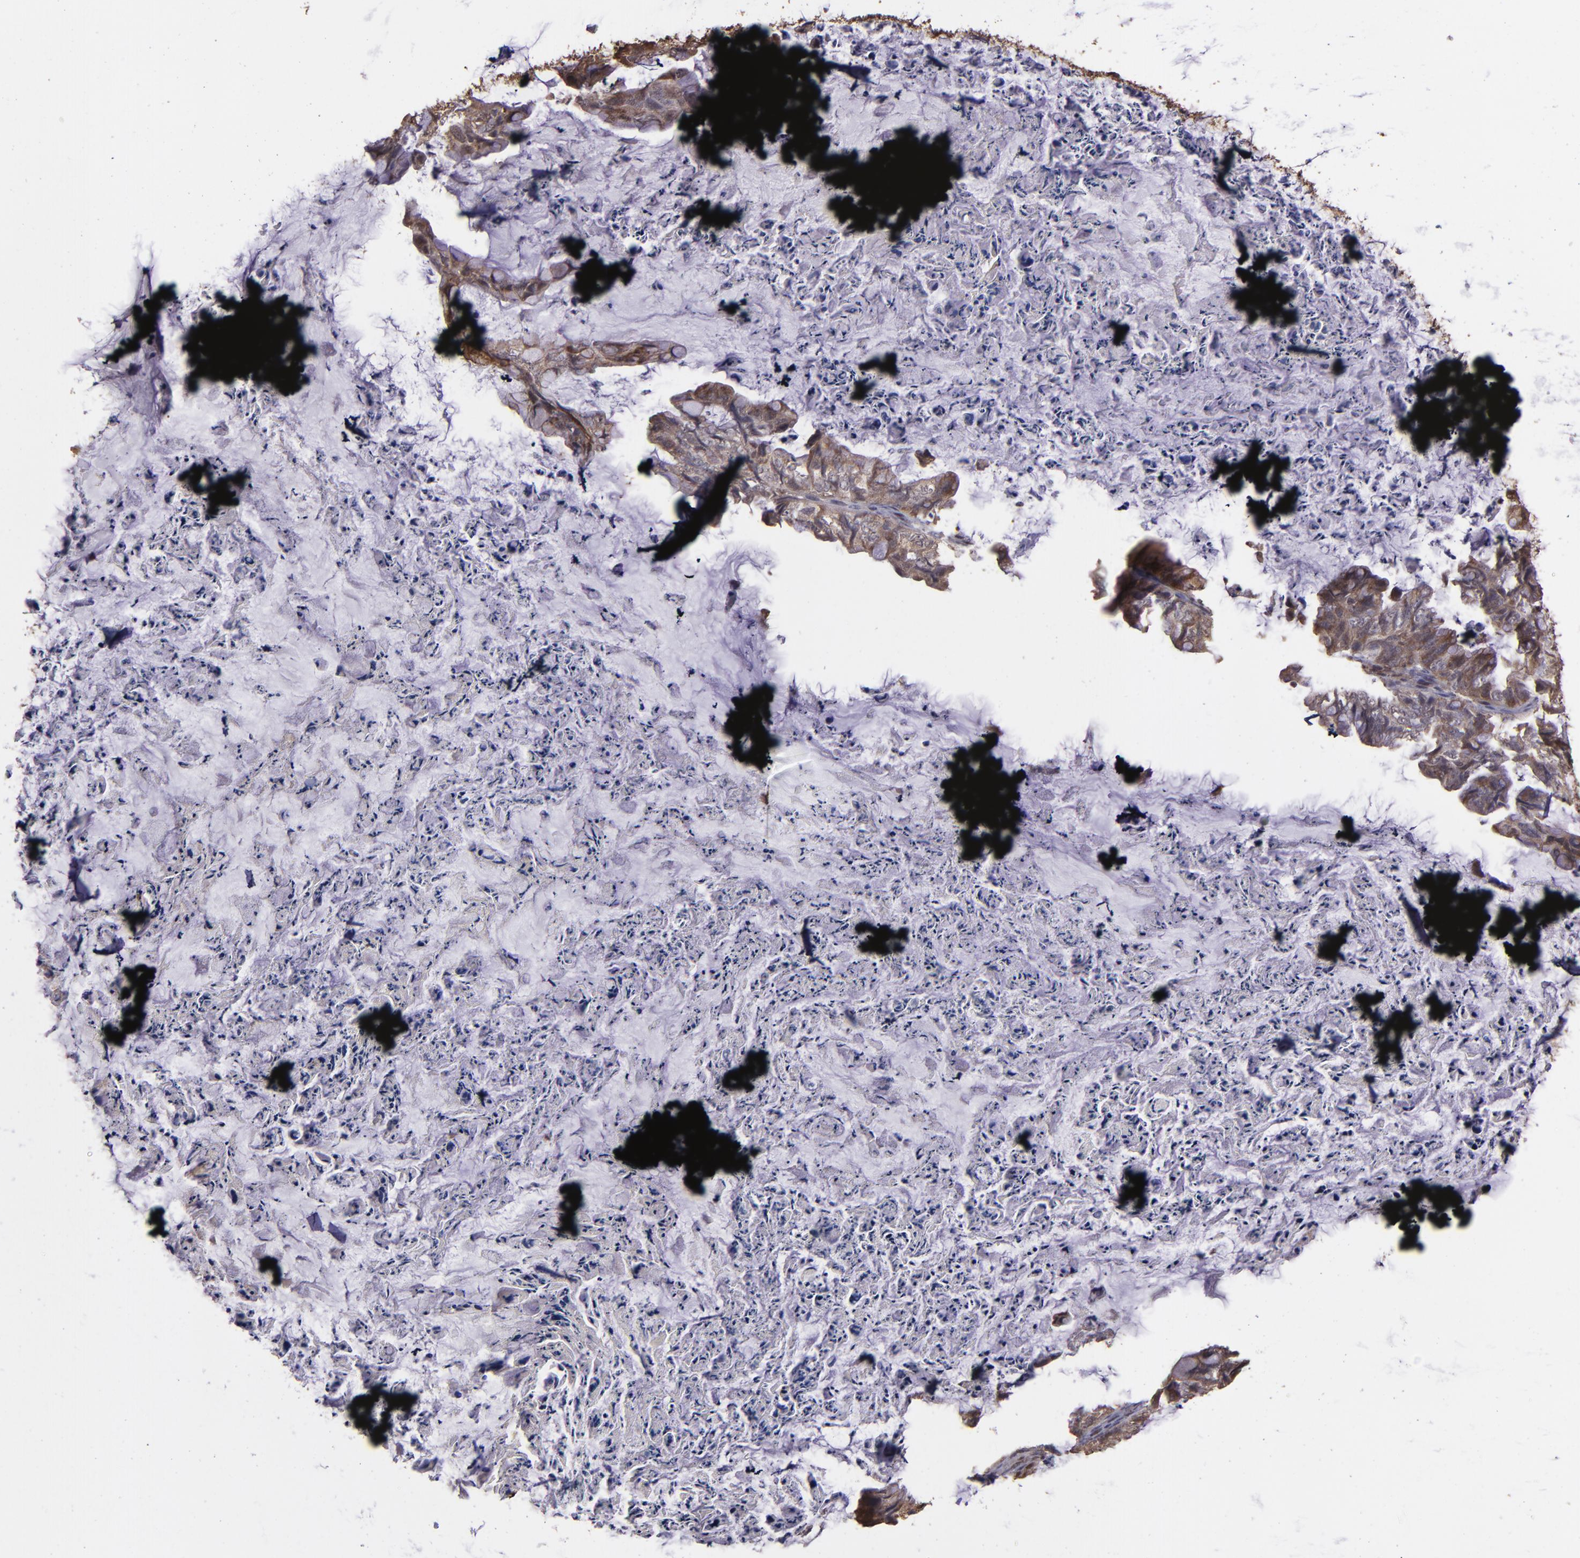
{"staining": {"intensity": "weak", "quantity": ">75%", "location": "cytoplasmic/membranous"}, "tissue": "ovarian cancer", "cell_type": "Tumor cells", "image_type": "cancer", "snomed": [{"axis": "morphology", "description": "Cystadenocarcinoma, mucinous, NOS"}, {"axis": "topography", "description": "Ovary"}], "caption": "Immunohistochemical staining of human ovarian cancer (mucinous cystadenocarcinoma) exhibits weak cytoplasmic/membranous protein positivity in approximately >75% of tumor cells.", "gene": "SERPINF2", "patient": {"sex": "female", "age": 36}}